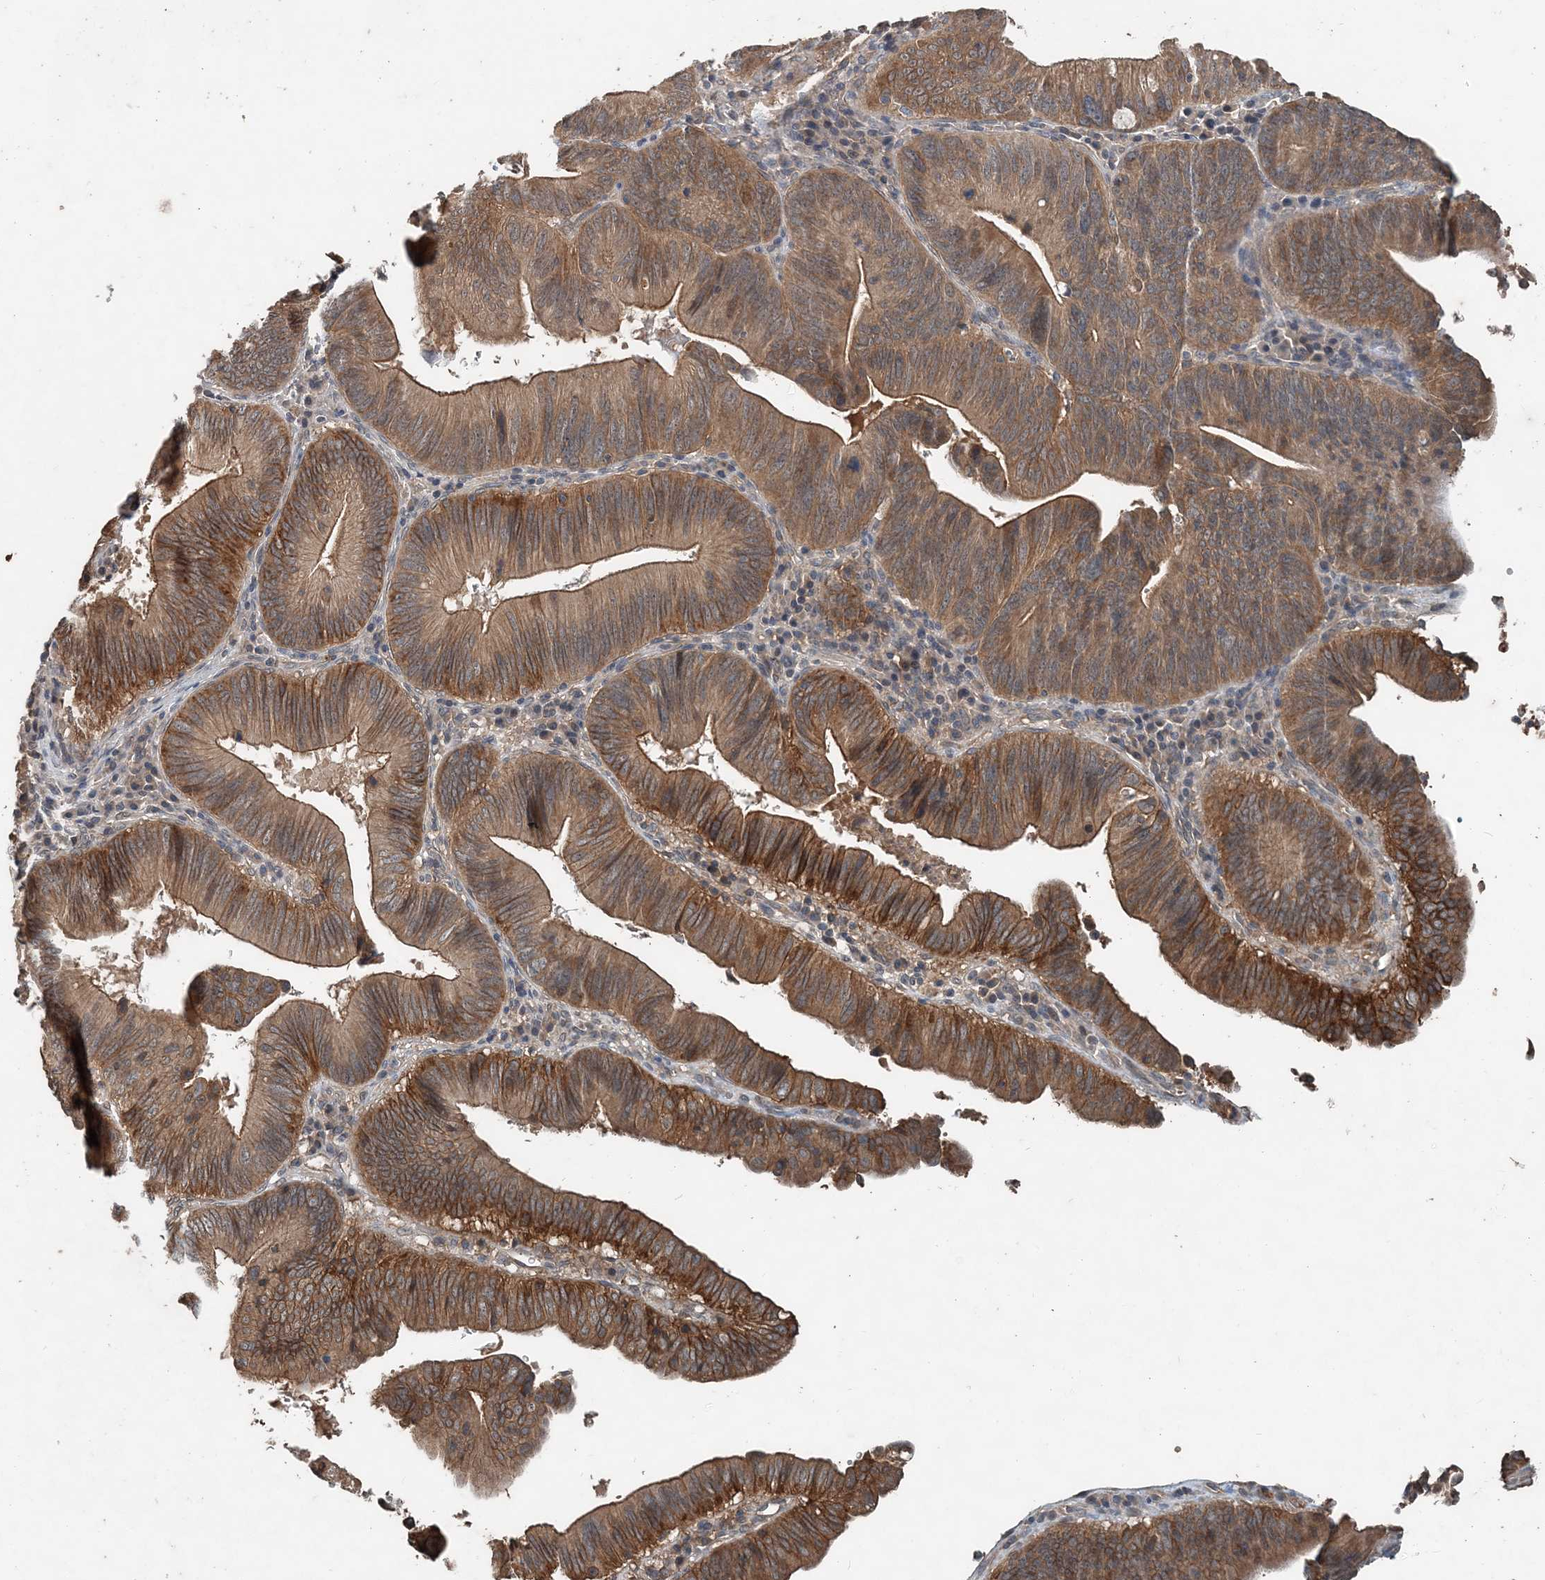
{"staining": {"intensity": "moderate", "quantity": ">75%", "location": "cytoplasmic/membranous"}, "tissue": "pancreatic cancer", "cell_type": "Tumor cells", "image_type": "cancer", "snomed": [{"axis": "morphology", "description": "Adenocarcinoma, NOS"}, {"axis": "topography", "description": "Pancreas"}], "caption": "IHC image of human adenocarcinoma (pancreatic) stained for a protein (brown), which displays medium levels of moderate cytoplasmic/membranous staining in about >75% of tumor cells.", "gene": "SMPD3", "patient": {"sex": "male", "age": 63}}